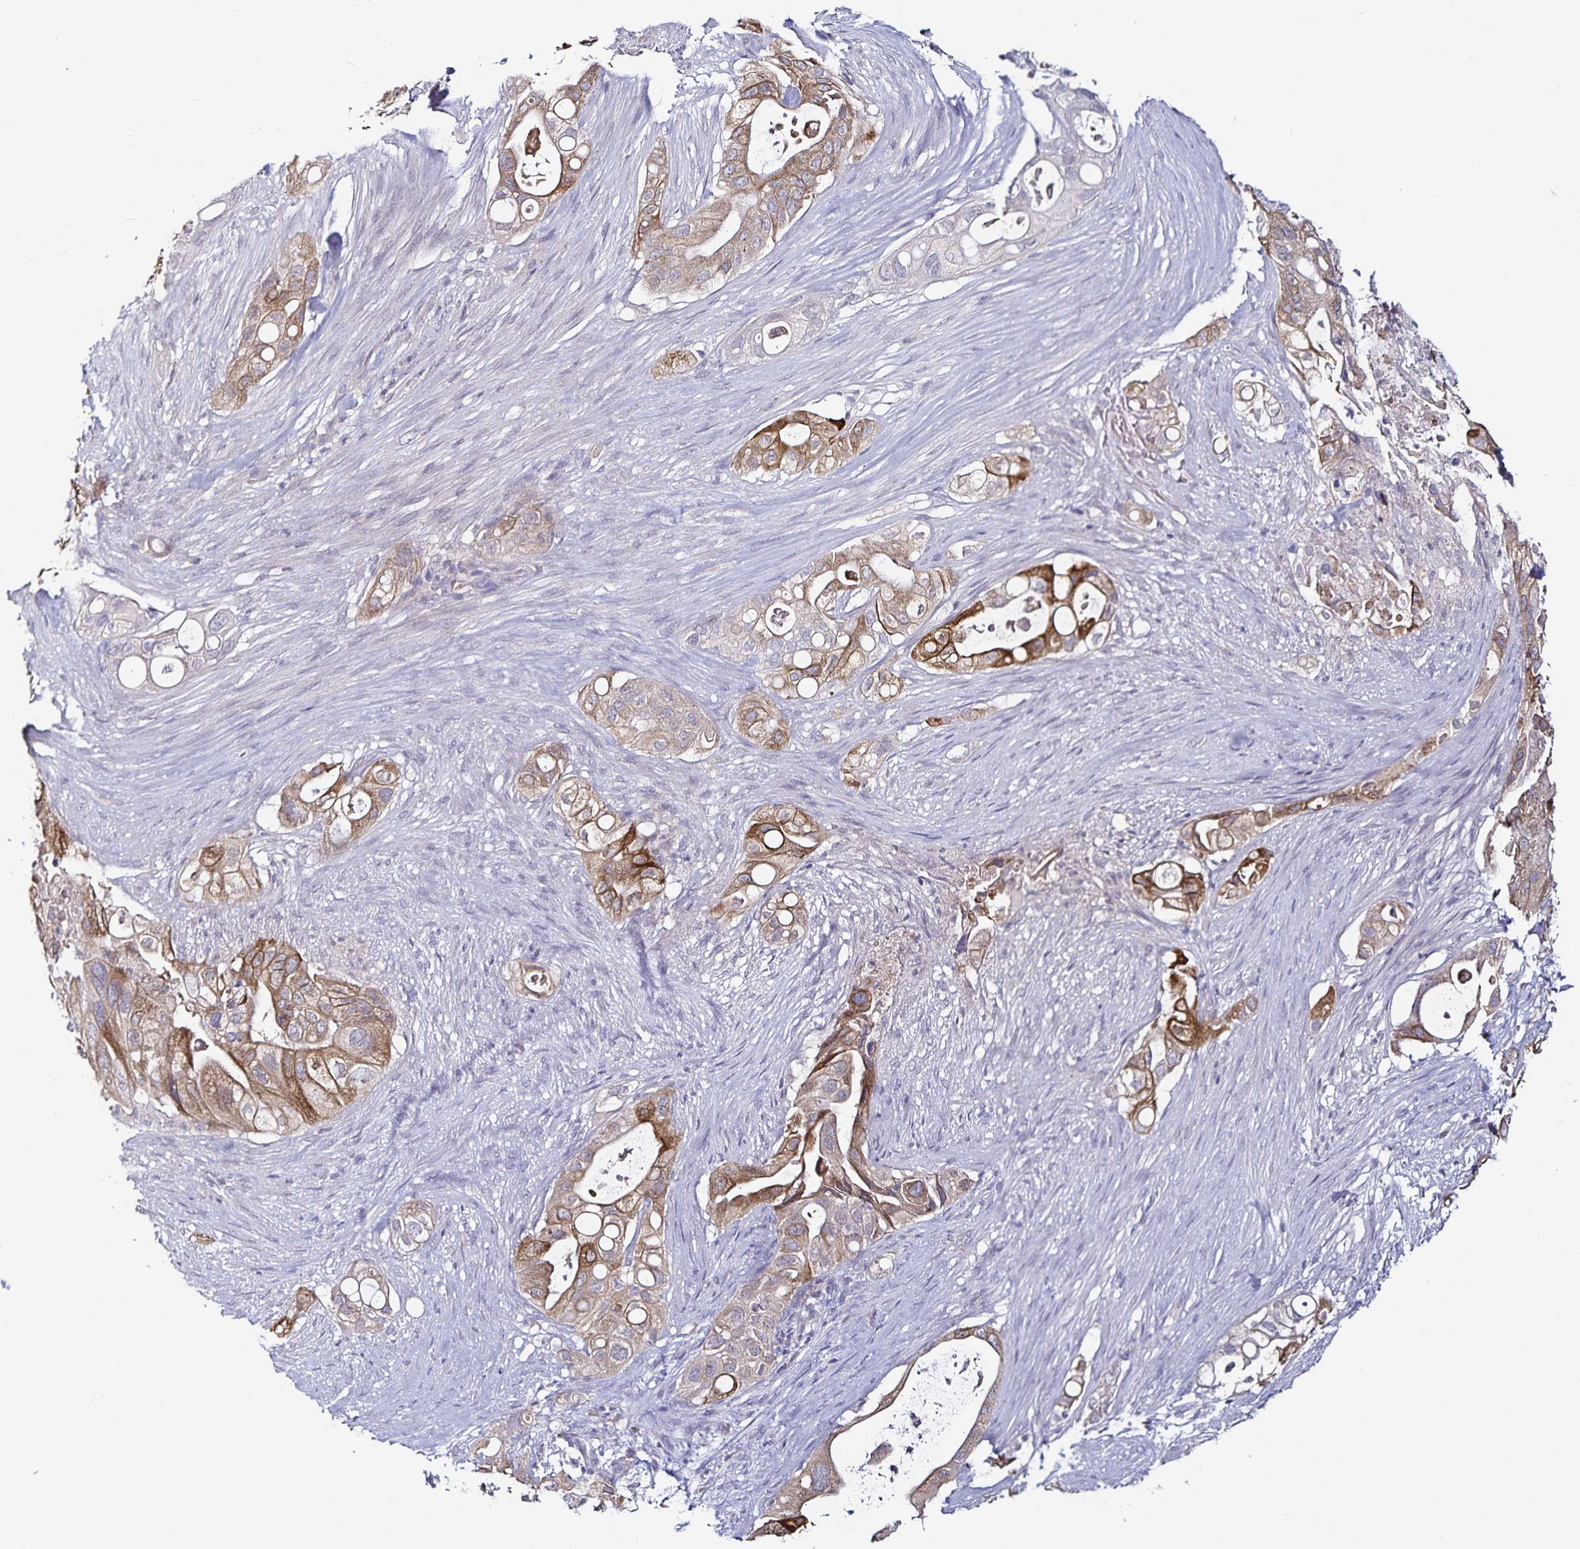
{"staining": {"intensity": "moderate", "quantity": ">75%", "location": "cytoplasmic/membranous"}, "tissue": "pancreatic cancer", "cell_type": "Tumor cells", "image_type": "cancer", "snomed": [{"axis": "morphology", "description": "Adenocarcinoma, NOS"}, {"axis": "topography", "description": "Pancreas"}], "caption": "An image of adenocarcinoma (pancreatic) stained for a protein exhibits moderate cytoplasmic/membranous brown staining in tumor cells.", "gene": "ACSL5", "patient": {"sex": "female", "age": 72}}